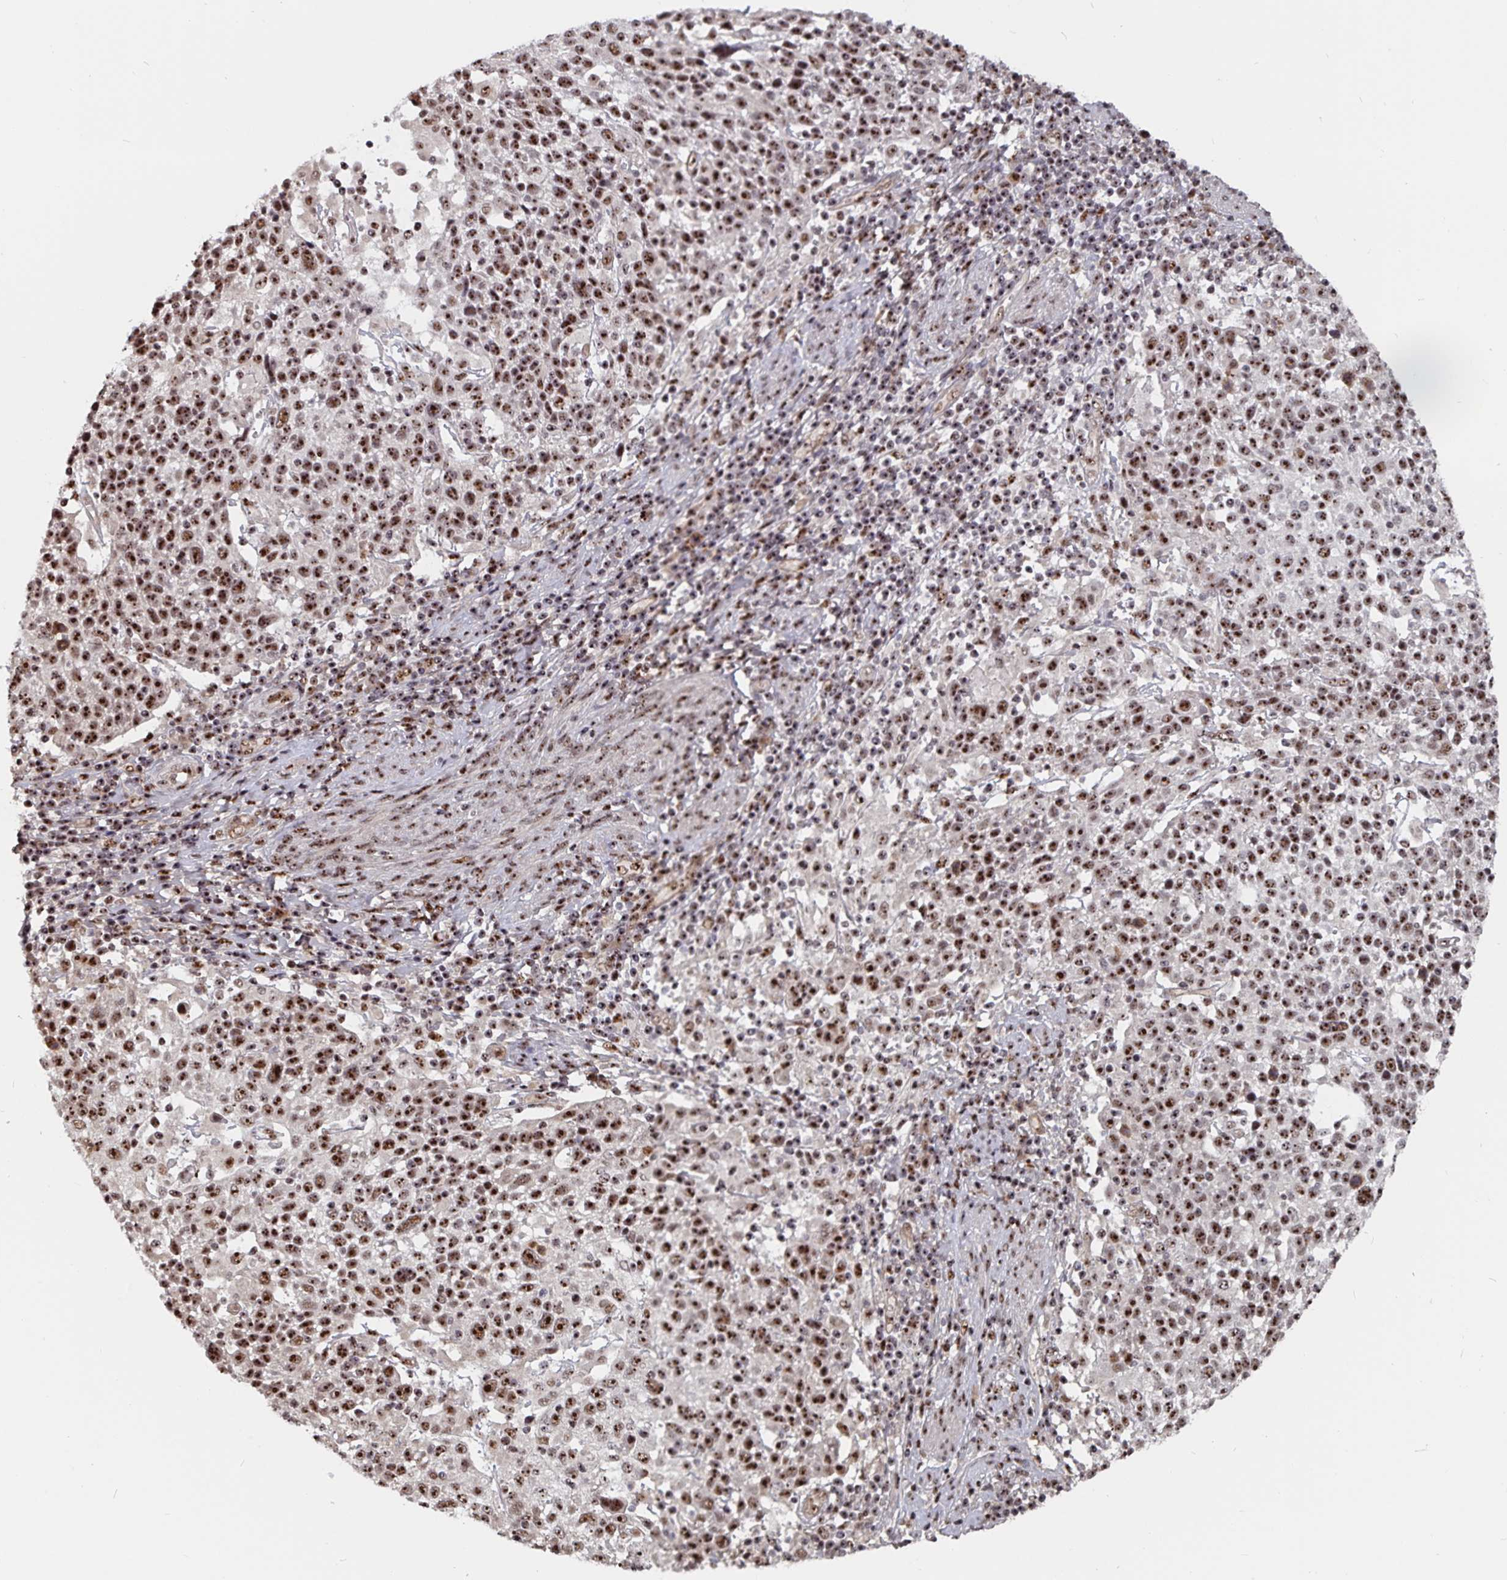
{"staining": {"intensity": "moderate", "quantity": ">75%", "location": "nuclear"}, "tissue": "cervical cancer", "cell_type": "Tumor cells", "image_type": "cancer", "snomed": [{"axis": "morphology", "description": "Squamous cell carcinoma, NOS"}, {"axis": "topography", "description": "Cervix"}], "caption": "Immunohistochemical staining of cervical squamous cell carcinoma exhibits medium levels of moderate nuclear staining in about >75% of tumor cells.", "gene": "LAS1L", "patient": {"sex": "female", "age": 61}}